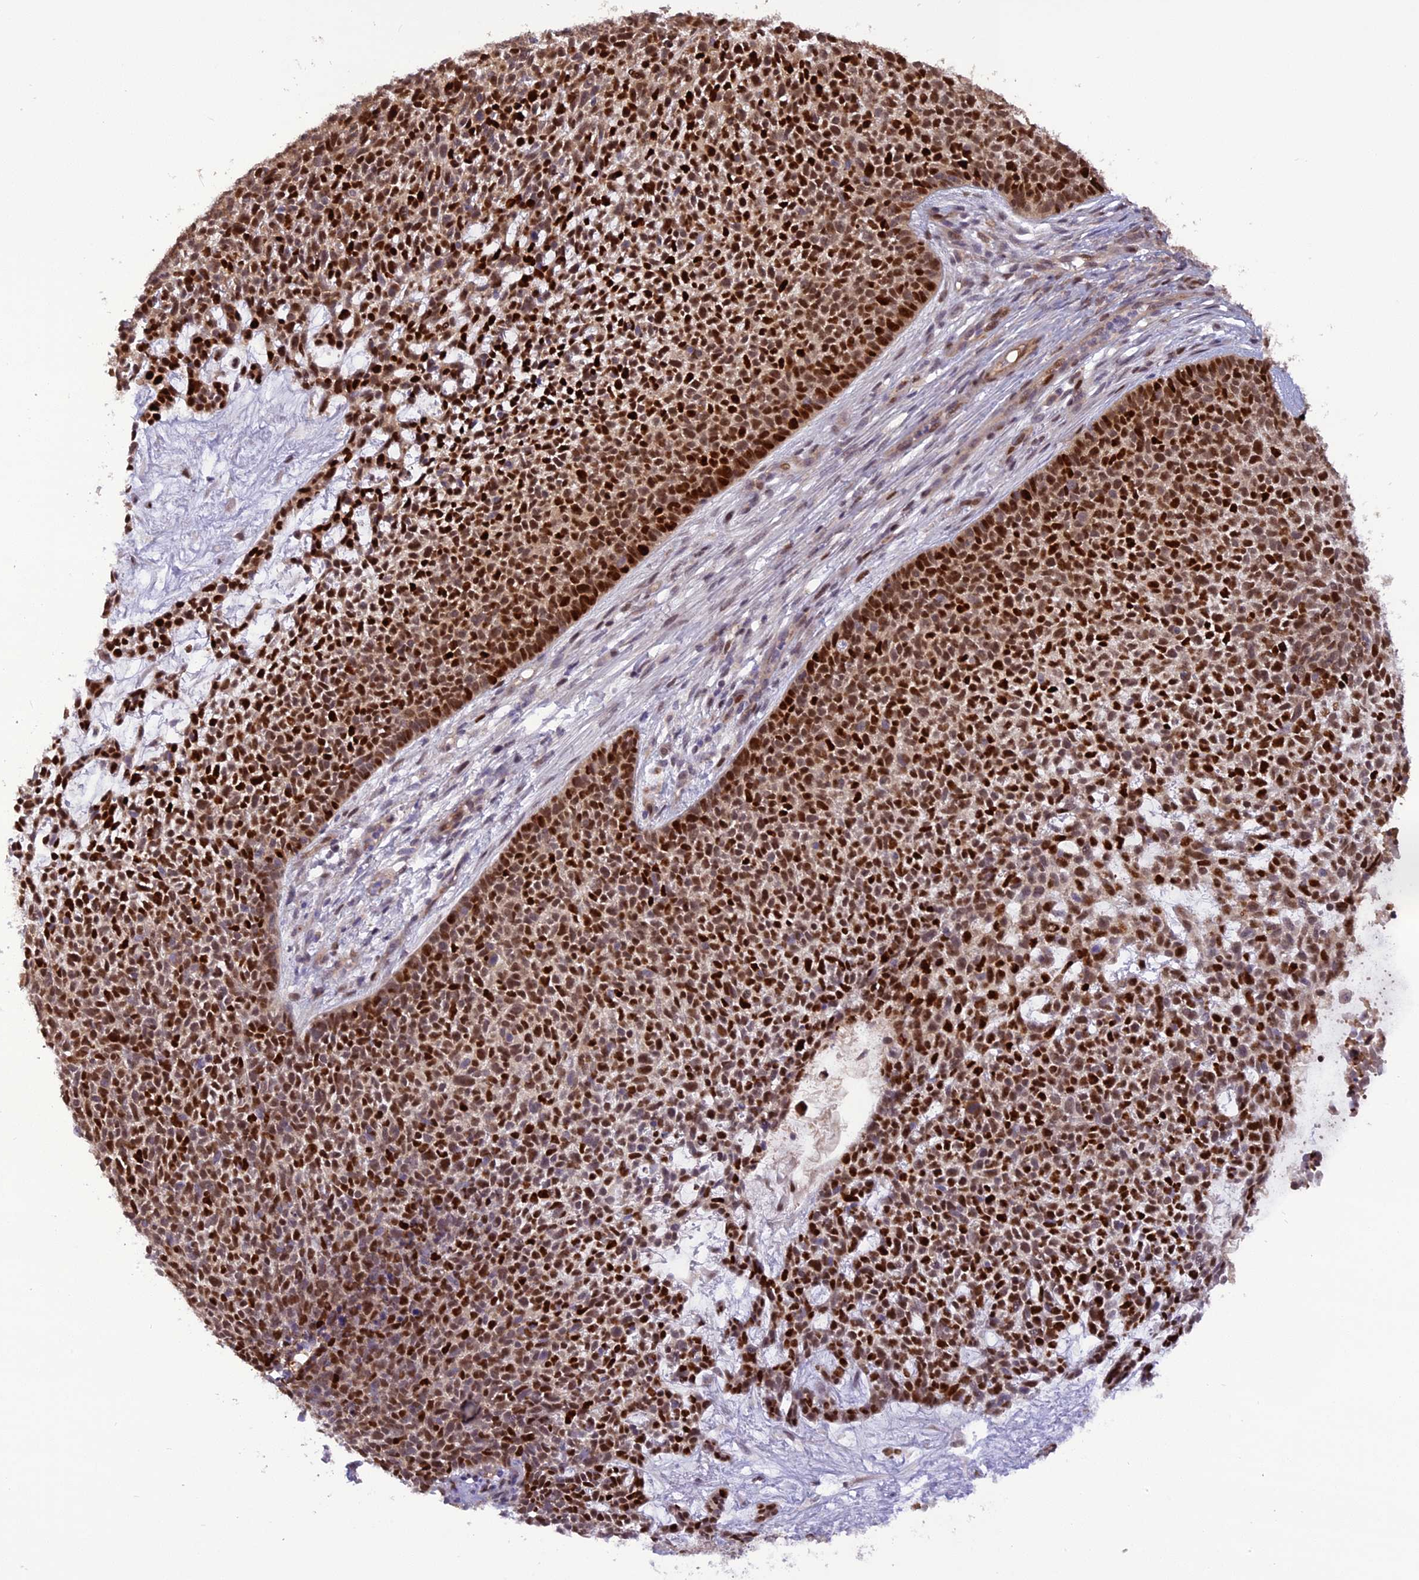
{"staining": {"intensity": "strong", "quantity": ">75%", "location": "nuclear"}, "tissue": "skin cancer", "cell_type": "Tumor cells", "image_type": "cancer", "snomed": [{"axis": "morphology", "description": "Basal cell carcinoma"}, {"axis": "topography", "description": "Skin"}], "caption": "IHC of human basal cell carcinoma (skin) exhibits high levels of strong nuclear positivity in about >75% of tumor cells.", "gene": "MICALL1", "patient": {"sex": "female", "age": 84}}